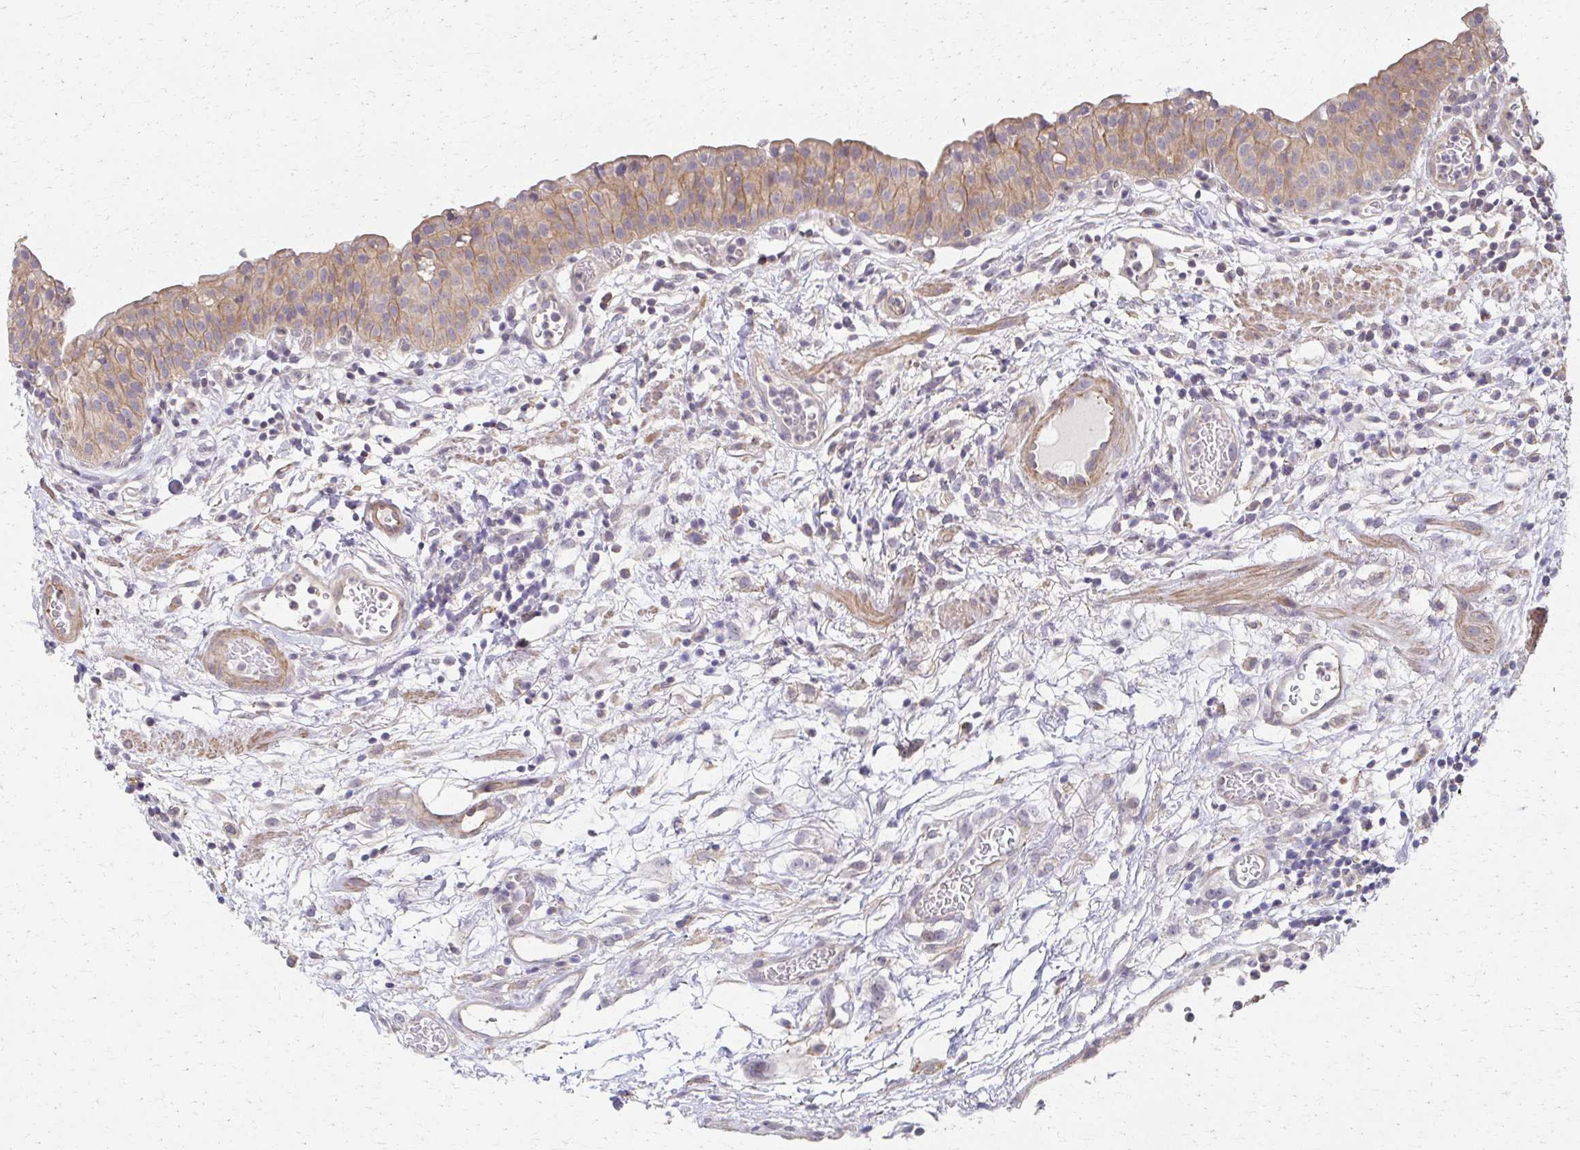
{"staining": {"intensity": "moderate", "quantity": "25%-75%", "location": "cytoplasmic/membranous"}, "tissue": "urinary bladder", "cell_type": "Urothelial cells", "image_type": "normal", "snomed": [{"axis": "morphology", "description": "Normal tissue, NOS"}, {"axis": "morphology", "description": "Inflammation, NOS"}, {"axis": "topography", "description": "Urinary bladder"}], "caption": "Moderate cytoplasmic/membranous positivity is present in approximately 25%-75% of urothelial cells in benign urinary bladder. (IHC, brightfield microscopy, high magnification).", "gene": "EOLA1", "patient": {"sex": "male", "age": 57}}